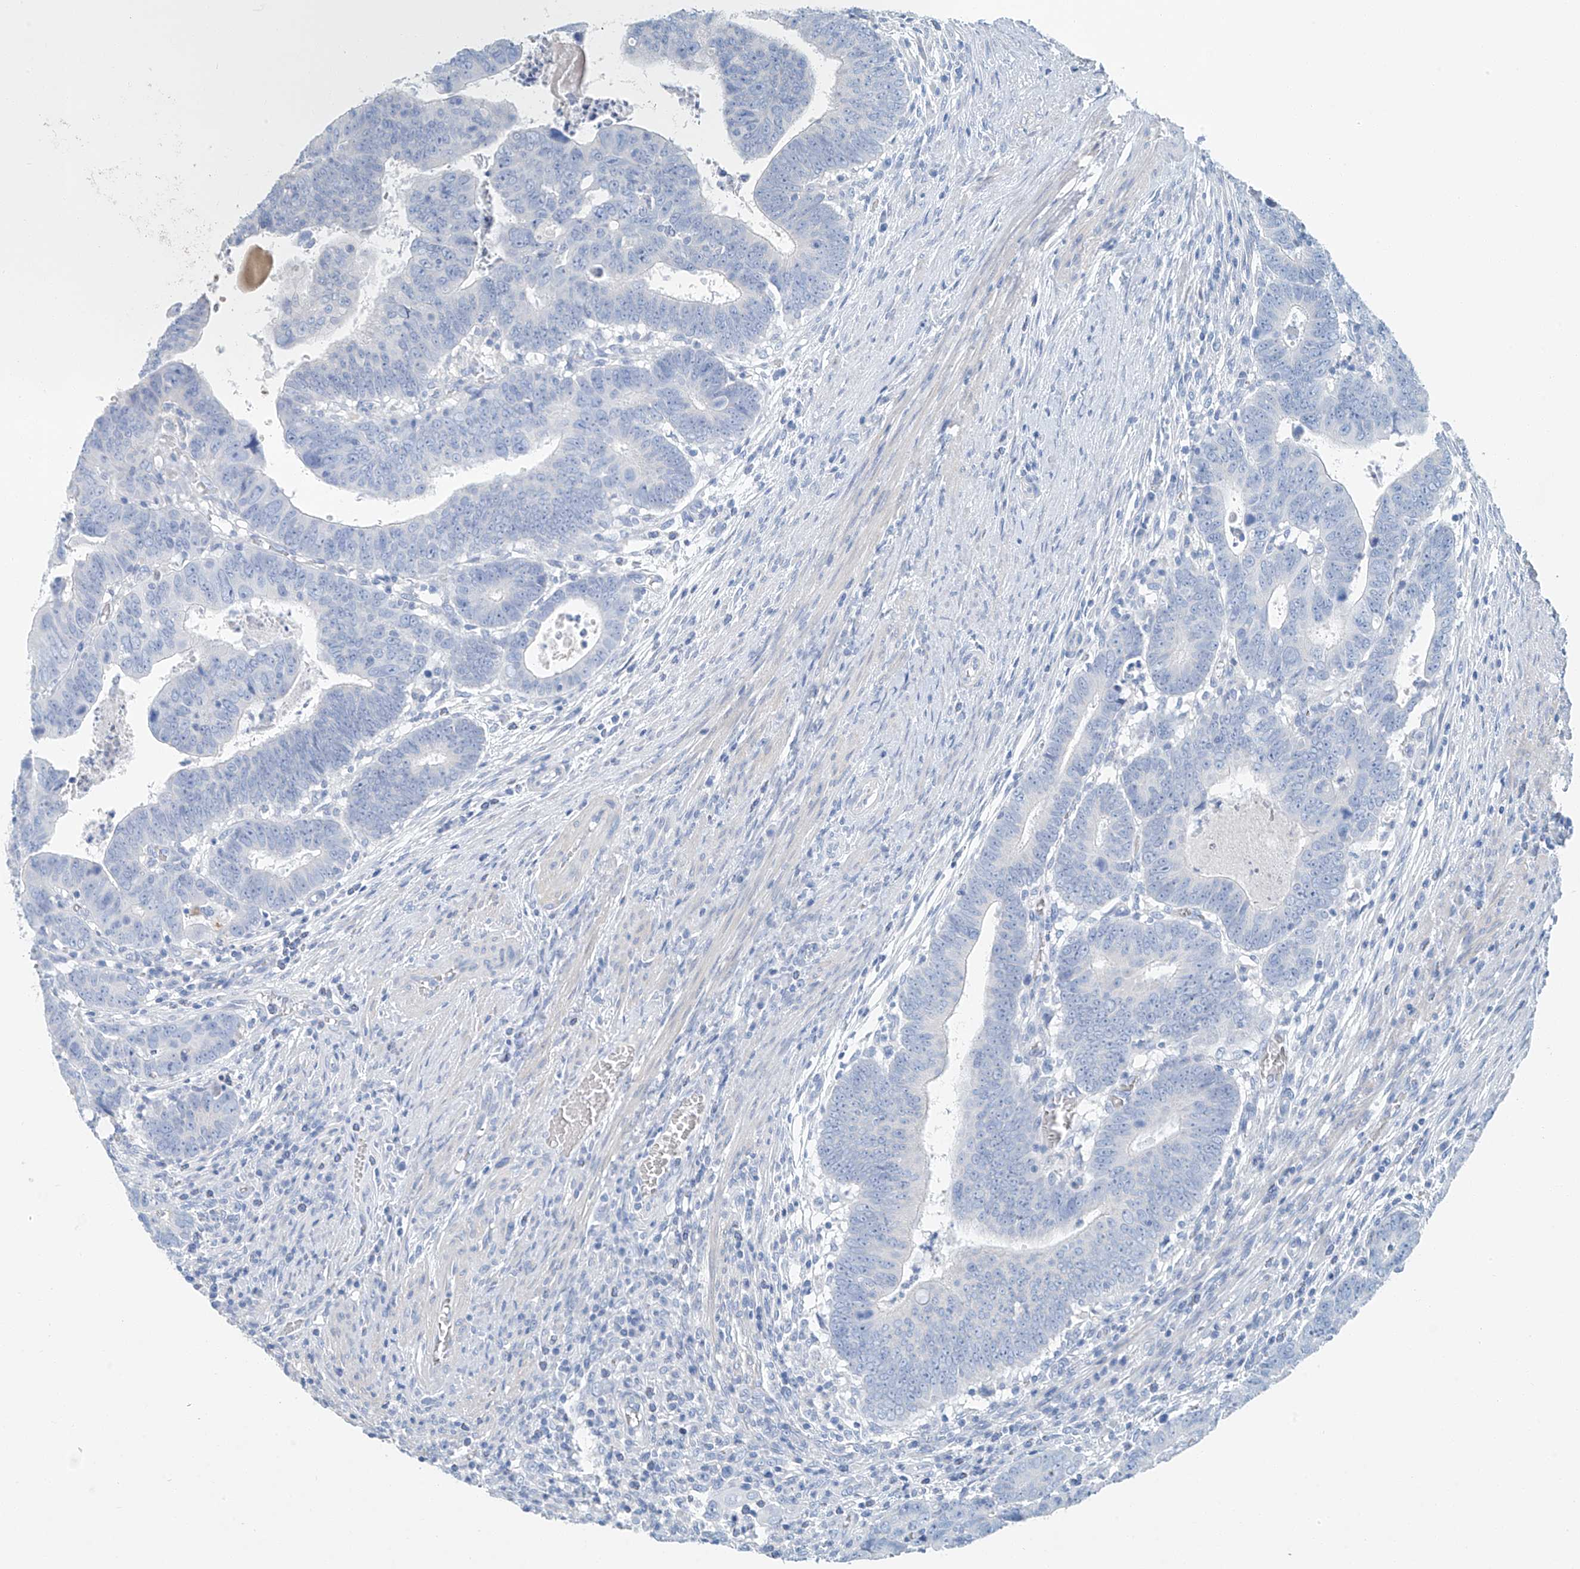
{"staining": {"intensity": "negative", "quantity": "none", "location": "none"}, "tissue": "colorectal cancer", "cell_type": "Tumor cells", "image_type": "cancer", "snomed": [{"axis": "morphology", "description": "Normal tissue, NOS"}, {"axis": "morphology", "description": "Adenocarcinoma, NOS"}, {"axis": "topography", "description": "Rectum"}], "caption": "An IHC photomicrograph of colorectal cancer is shown. There is no staining in tumor cells of colorectal cancer.", "gene": "C1orf87", "patient": {"sex": "female", "age": 65}}